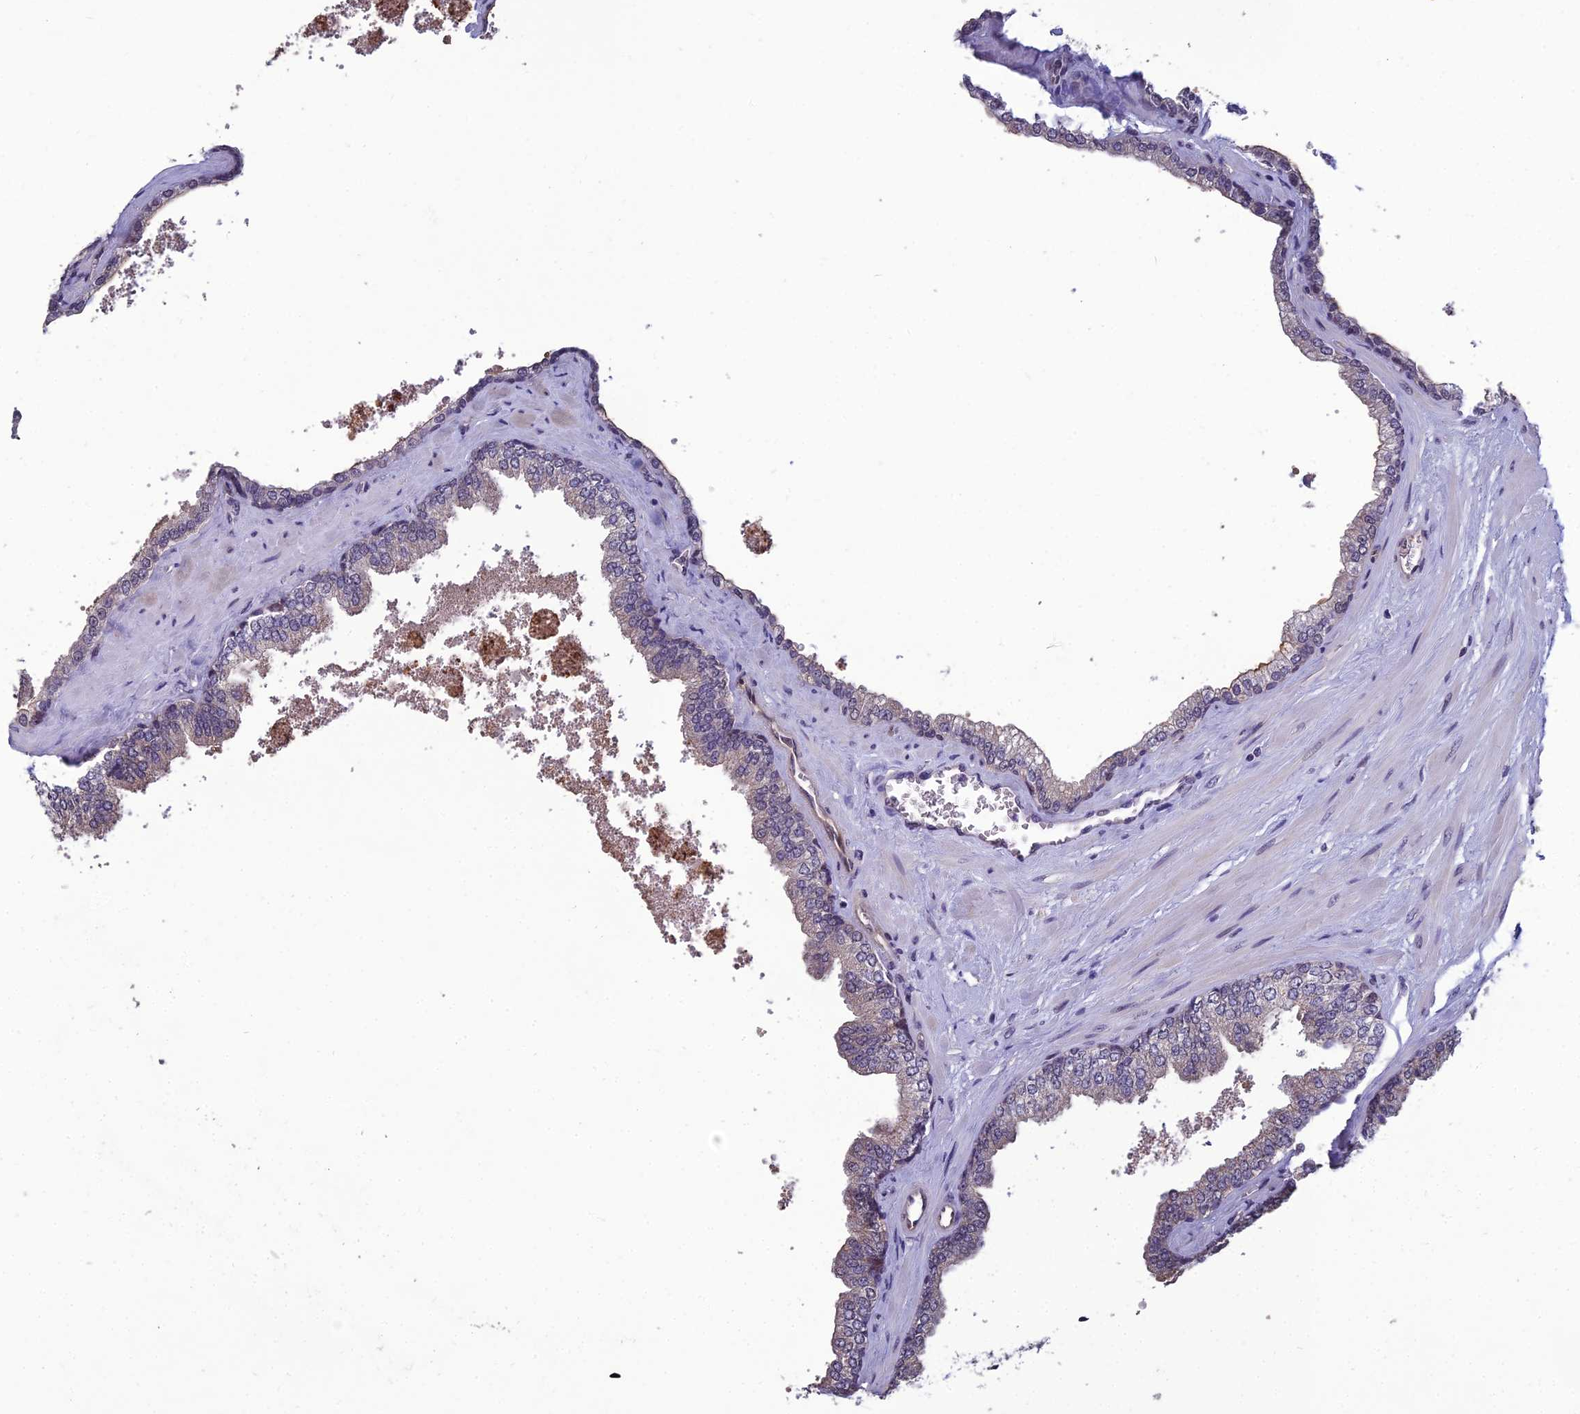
{"staining": {"intensity": "weak", "quantity": "<25%", "location": "cytoplasmic/membranous"}, "tissue": "prostate", "cell_type": "Glandular cells", "image_type": "normal", "snomed": [{"axis": "morphology", "description": "Normal tissue, NOS"}, {"axis": "topography", "description": "Prostate"}], "caption": "Immunohistochemical staining of unremarkable prostate displays no significant expression in glandular cells.", "gene": "GRWD1", "patient": {"sex": "male", "age": 60}}